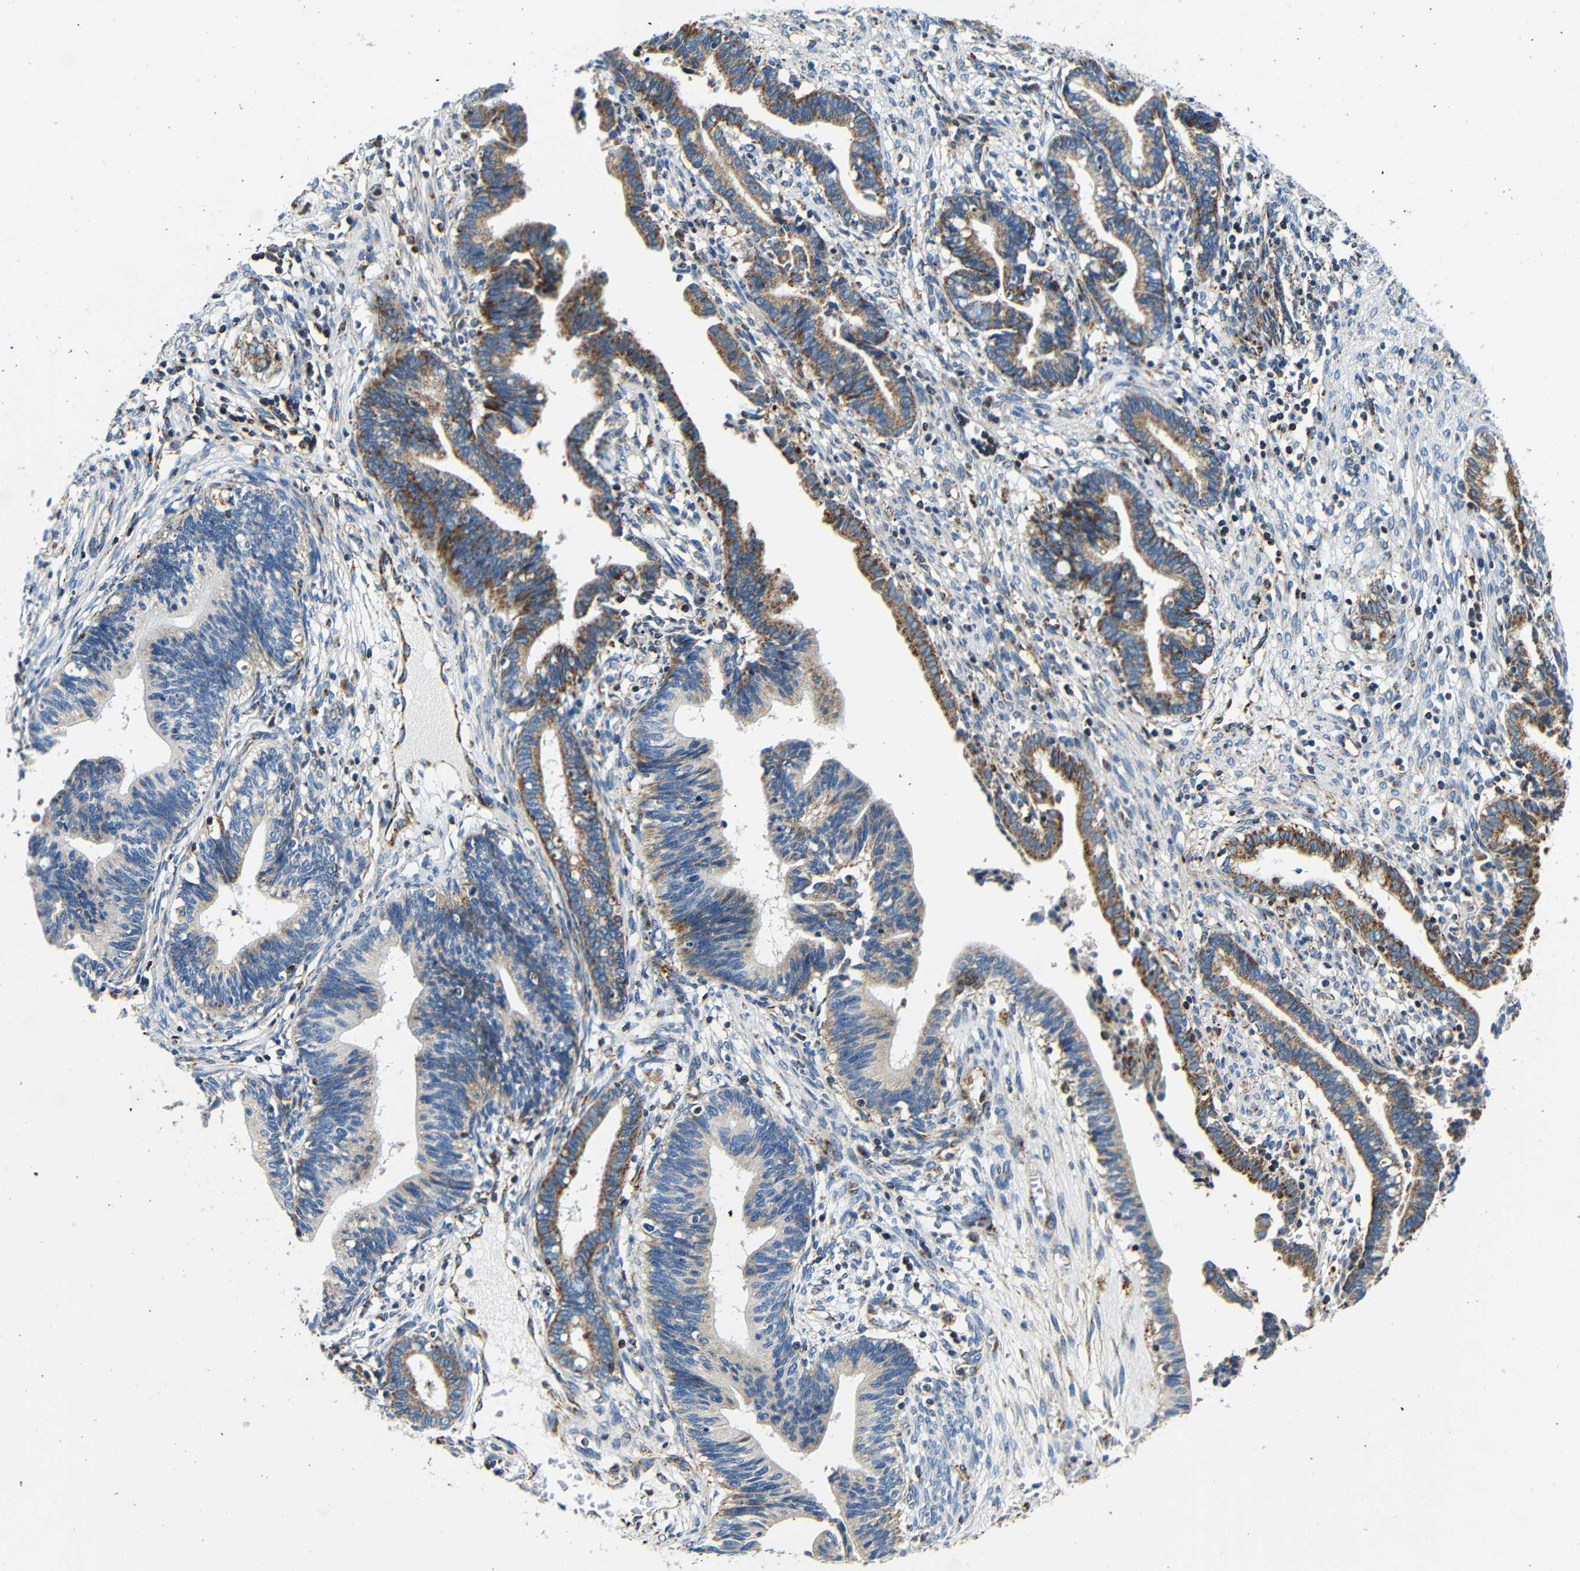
{"staining": {"intensity": "strong", "quantity": "25%-75%", "location": "cytoplasmic/membranous"}, "tissue": "cervical cancer", "cell_type": "Tumor cells", "image_type": "cancer", "snomed": [{"axis": "morphology", "description": "Adenocarcinoma, NOS"}, {"axis": "topography", "description": "Cervix"}], "caption": "High-magnification brightfield microscopy of adenocarcinoma (cervical) stained with DAB (3,3'-diaminobenzidine) (brown) and counterstained with hematoxylin (blue). tumor cells exhibit strong cytoplasmic/membranous positivity is present in approximately25%-75% of cells. The staining was performed using DAB, with brown indicating positive protein expression. Nuclei are stained blue with hematoxylin.", "gene": "GALNT18", "patient": {"sex": "female", "age": 44}}